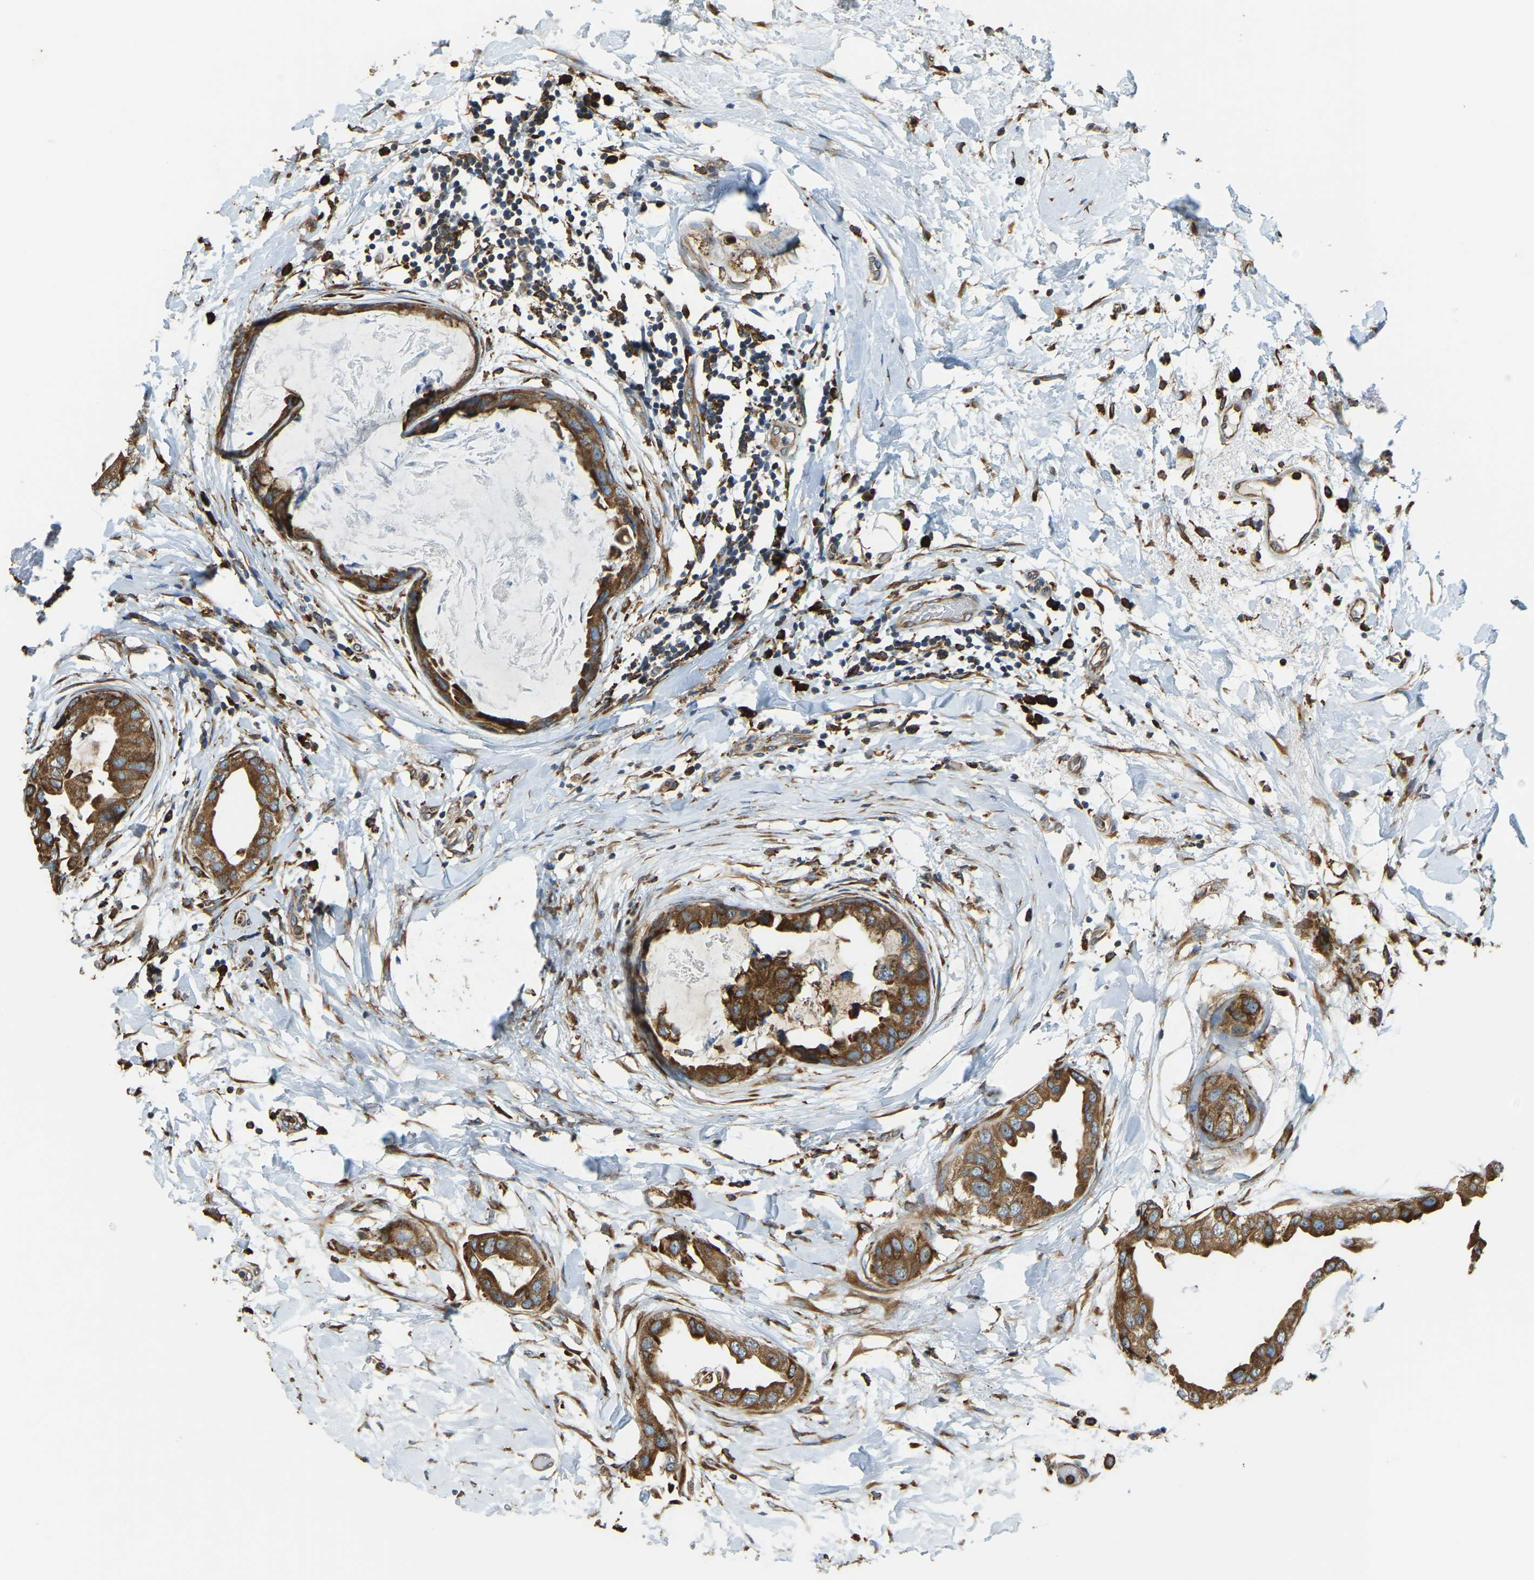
{"staining": {"intensity": "strong", "quantity": ">75%", "location": "cytoplasmic/membranous"}, "tissue": "breast cancer", "cell_type": "Tumor cells", "image_type": "cancer", "snomed": [{"axis": "morphology", "description": "Duct carcinoma"}, {"axis": "topography", "description": "Breast"}], "caption": "Immunohistochemical staining of human breast cancer (intraductal carcinoma) displays high levels of strong cytoplasmic/membranous protein positivity in approximately >75% of tumor cells.", "gene": "RNF115", "patient": {"sex": "female", "age": 40}}